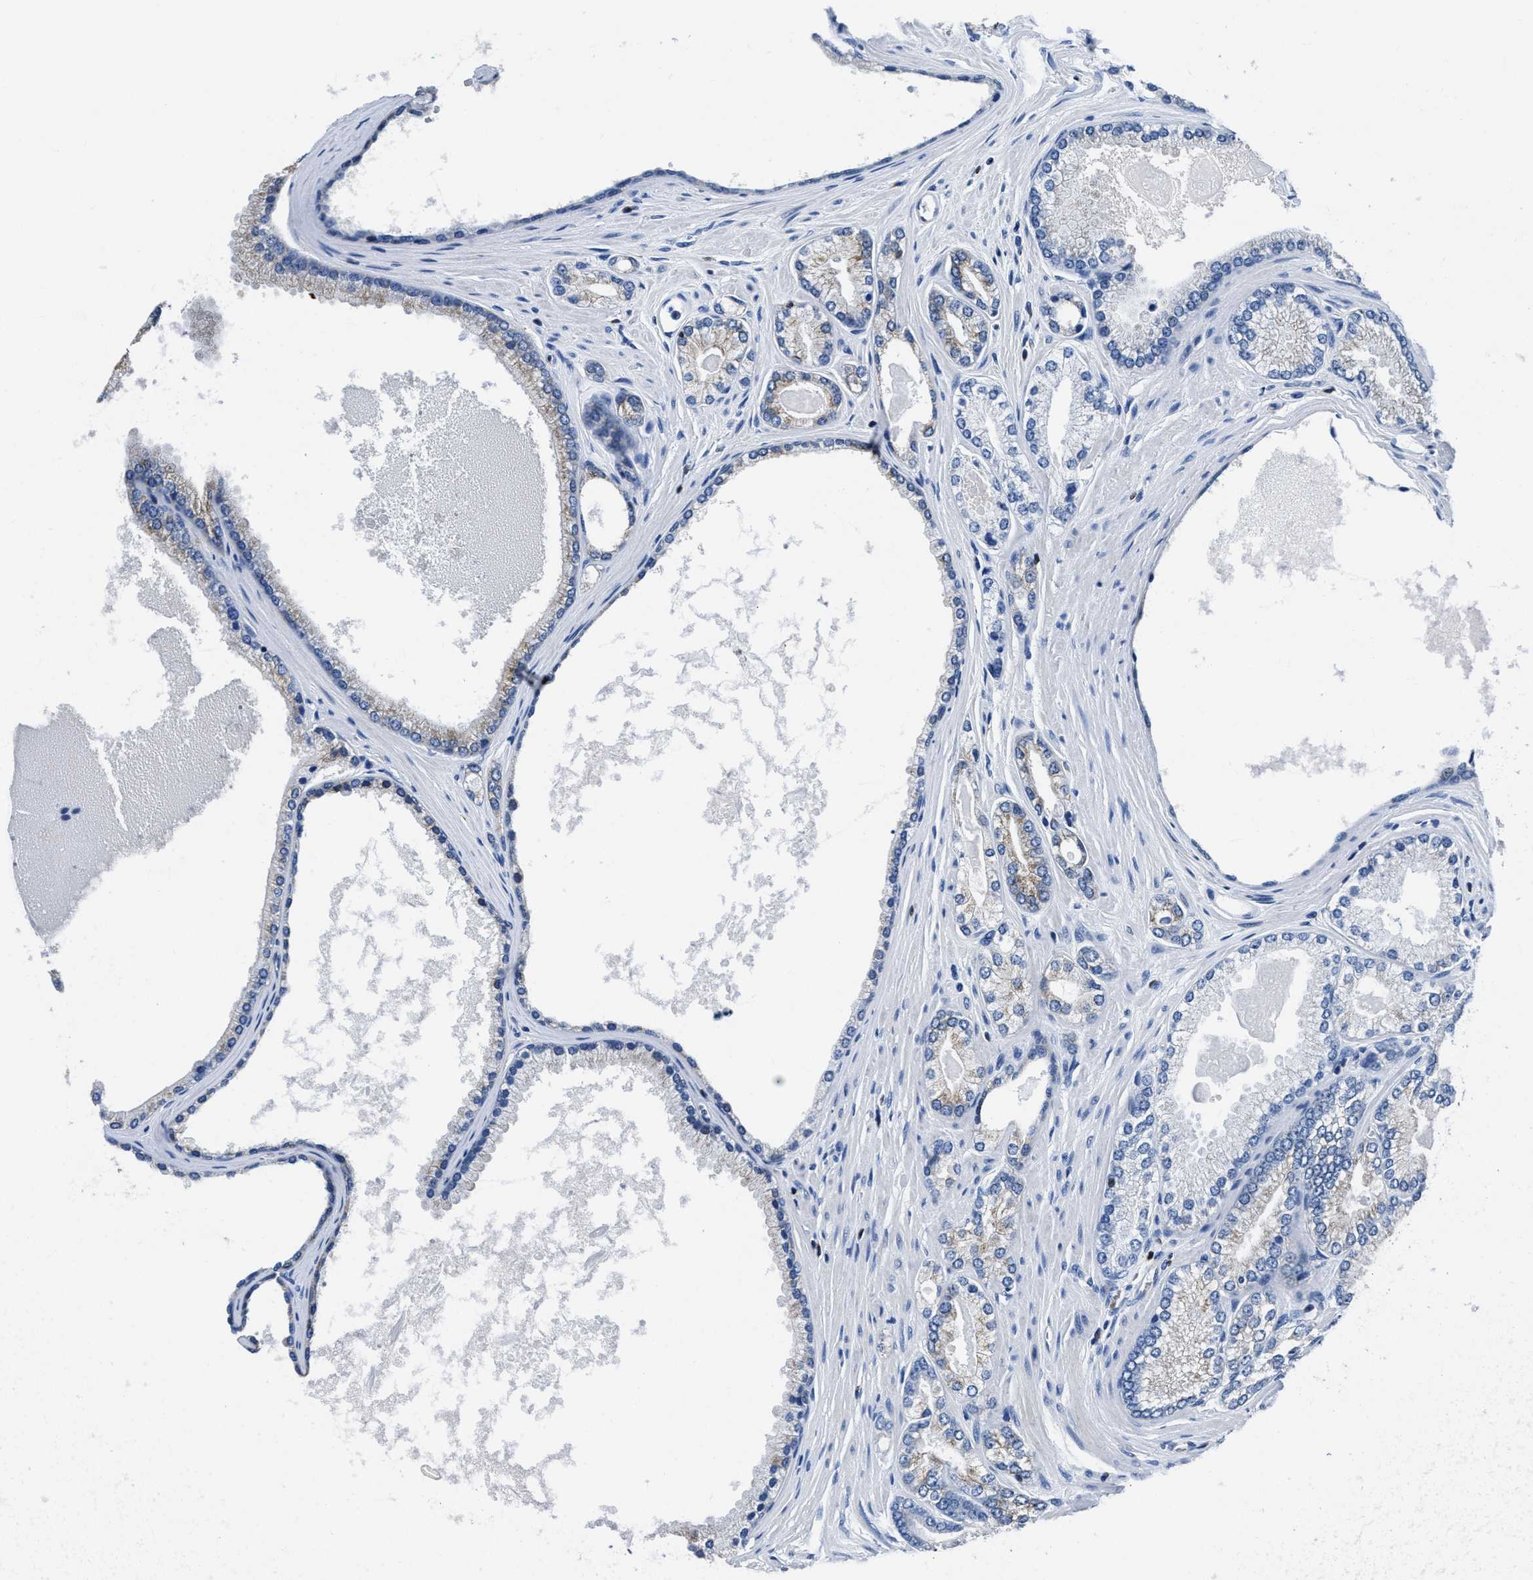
{"staining": {"intensity": "negative", "quantity": "none", "location": "none"}, "tissue": "prostate cancer", "cell_type": "Tumor cells", "image_type": "cancer", "snomed": [{"axis": "morphology", "description": "Adenocarcinoma, High grade"}, {"axis": "topography", "description": "Prostate"}], "caption": "There is no significant positivity in tumor cells of prostate high-grade adenocarcinoma.", "gene": "ITGA3", "patient": {"sex": "male", "age": 71}}